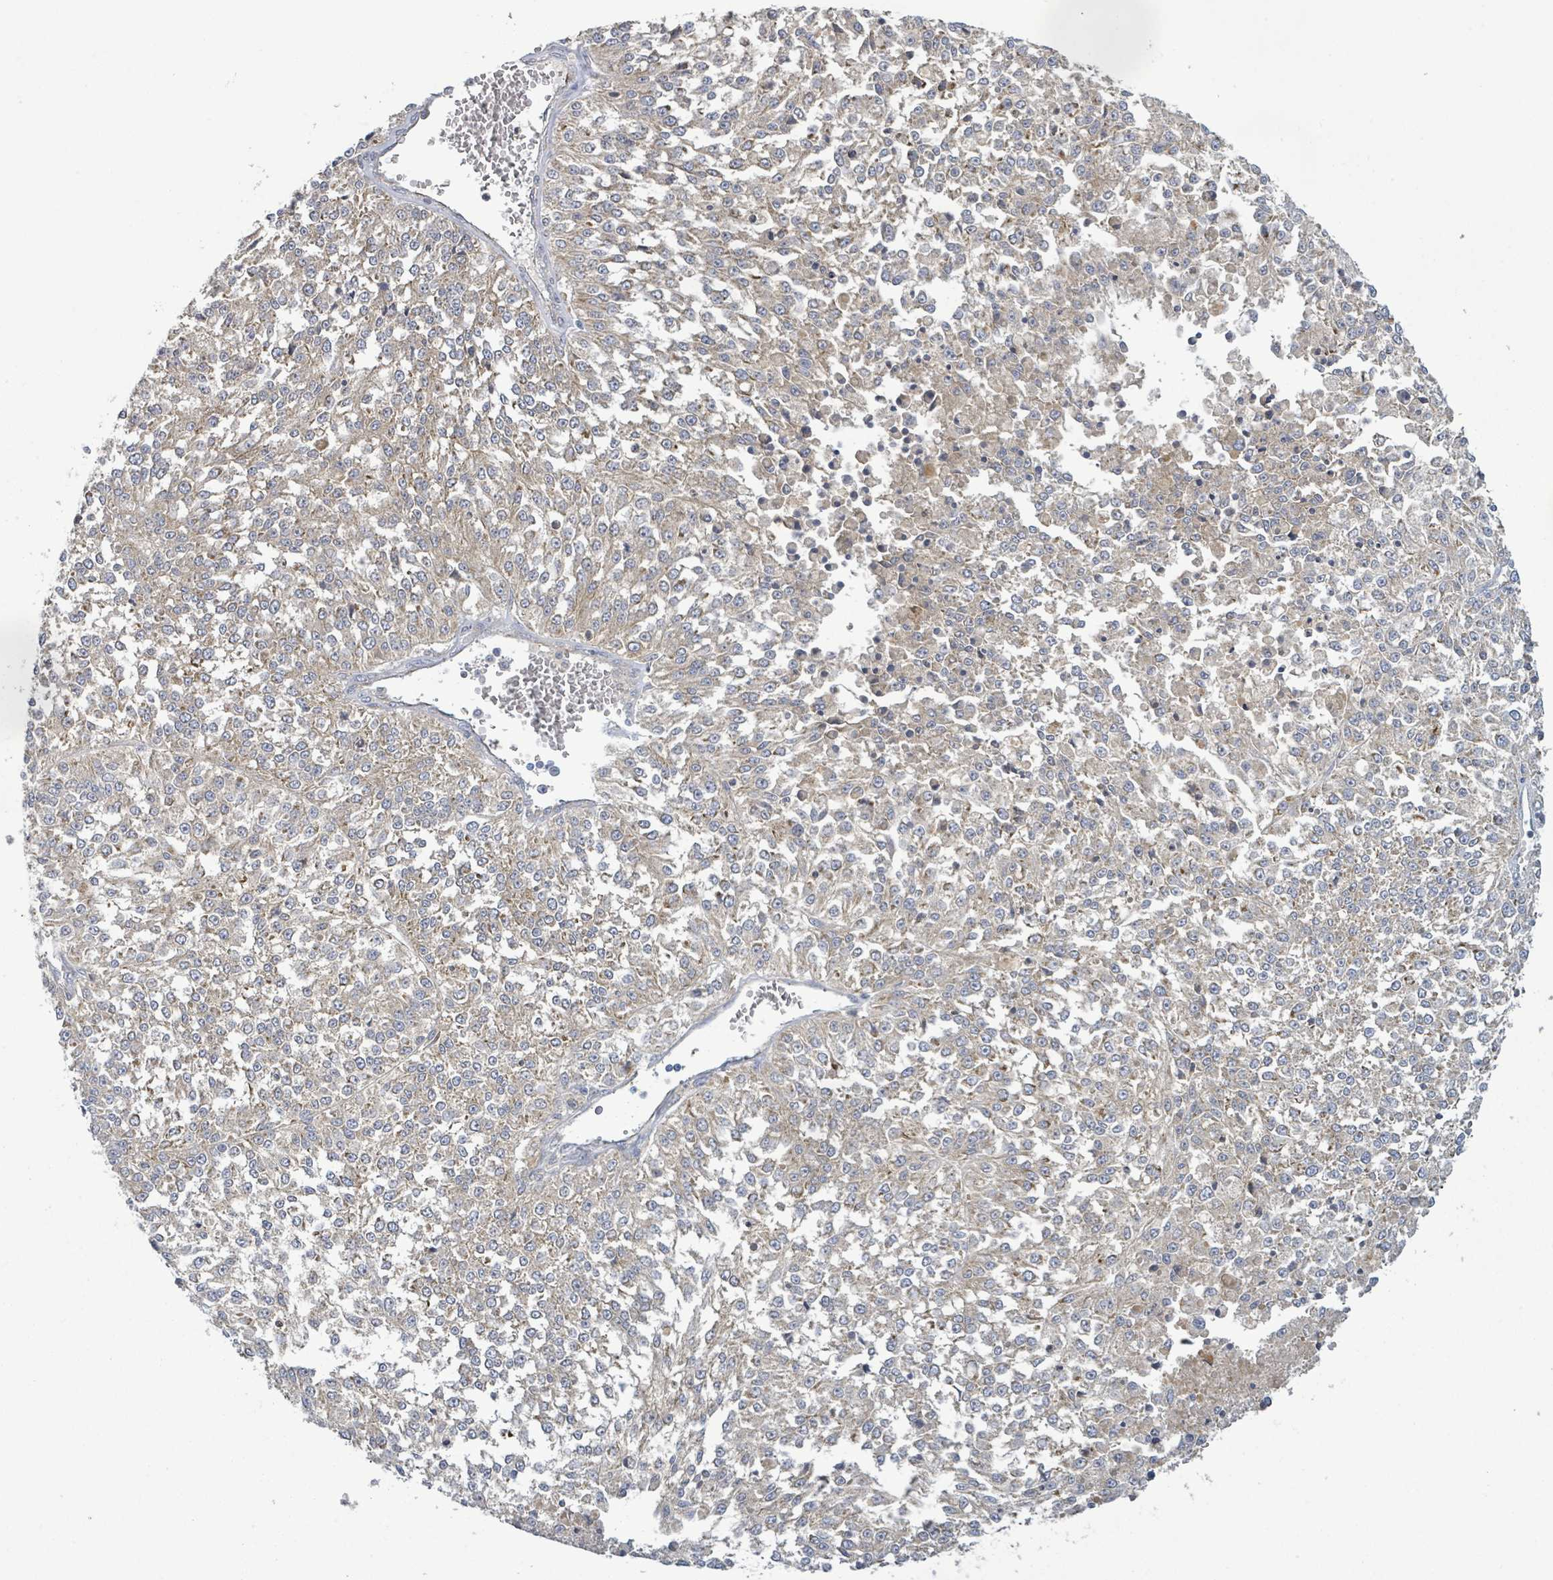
{"staining": {"intensity": "weak", "quantity": "25%-75%", "location": "cytoplasmic/membranous"}, "tissue": "melanoma", "cell_type": "Tumor cells", "image_type": "cancer", "snomed": [{"axis": "morphology", "description": "Malignant melanoma, NOS"}, {"axis": "topography", "description": "Skin"}], "caption": "Immunohistochemistry of human malignant melanoma shows low levels of weak cytoplasmic/membranous expression in approximately 25%-75% of tumor cells.", "gene": "ATP13A1", "patient": {"sex": "female", "age": 64}}